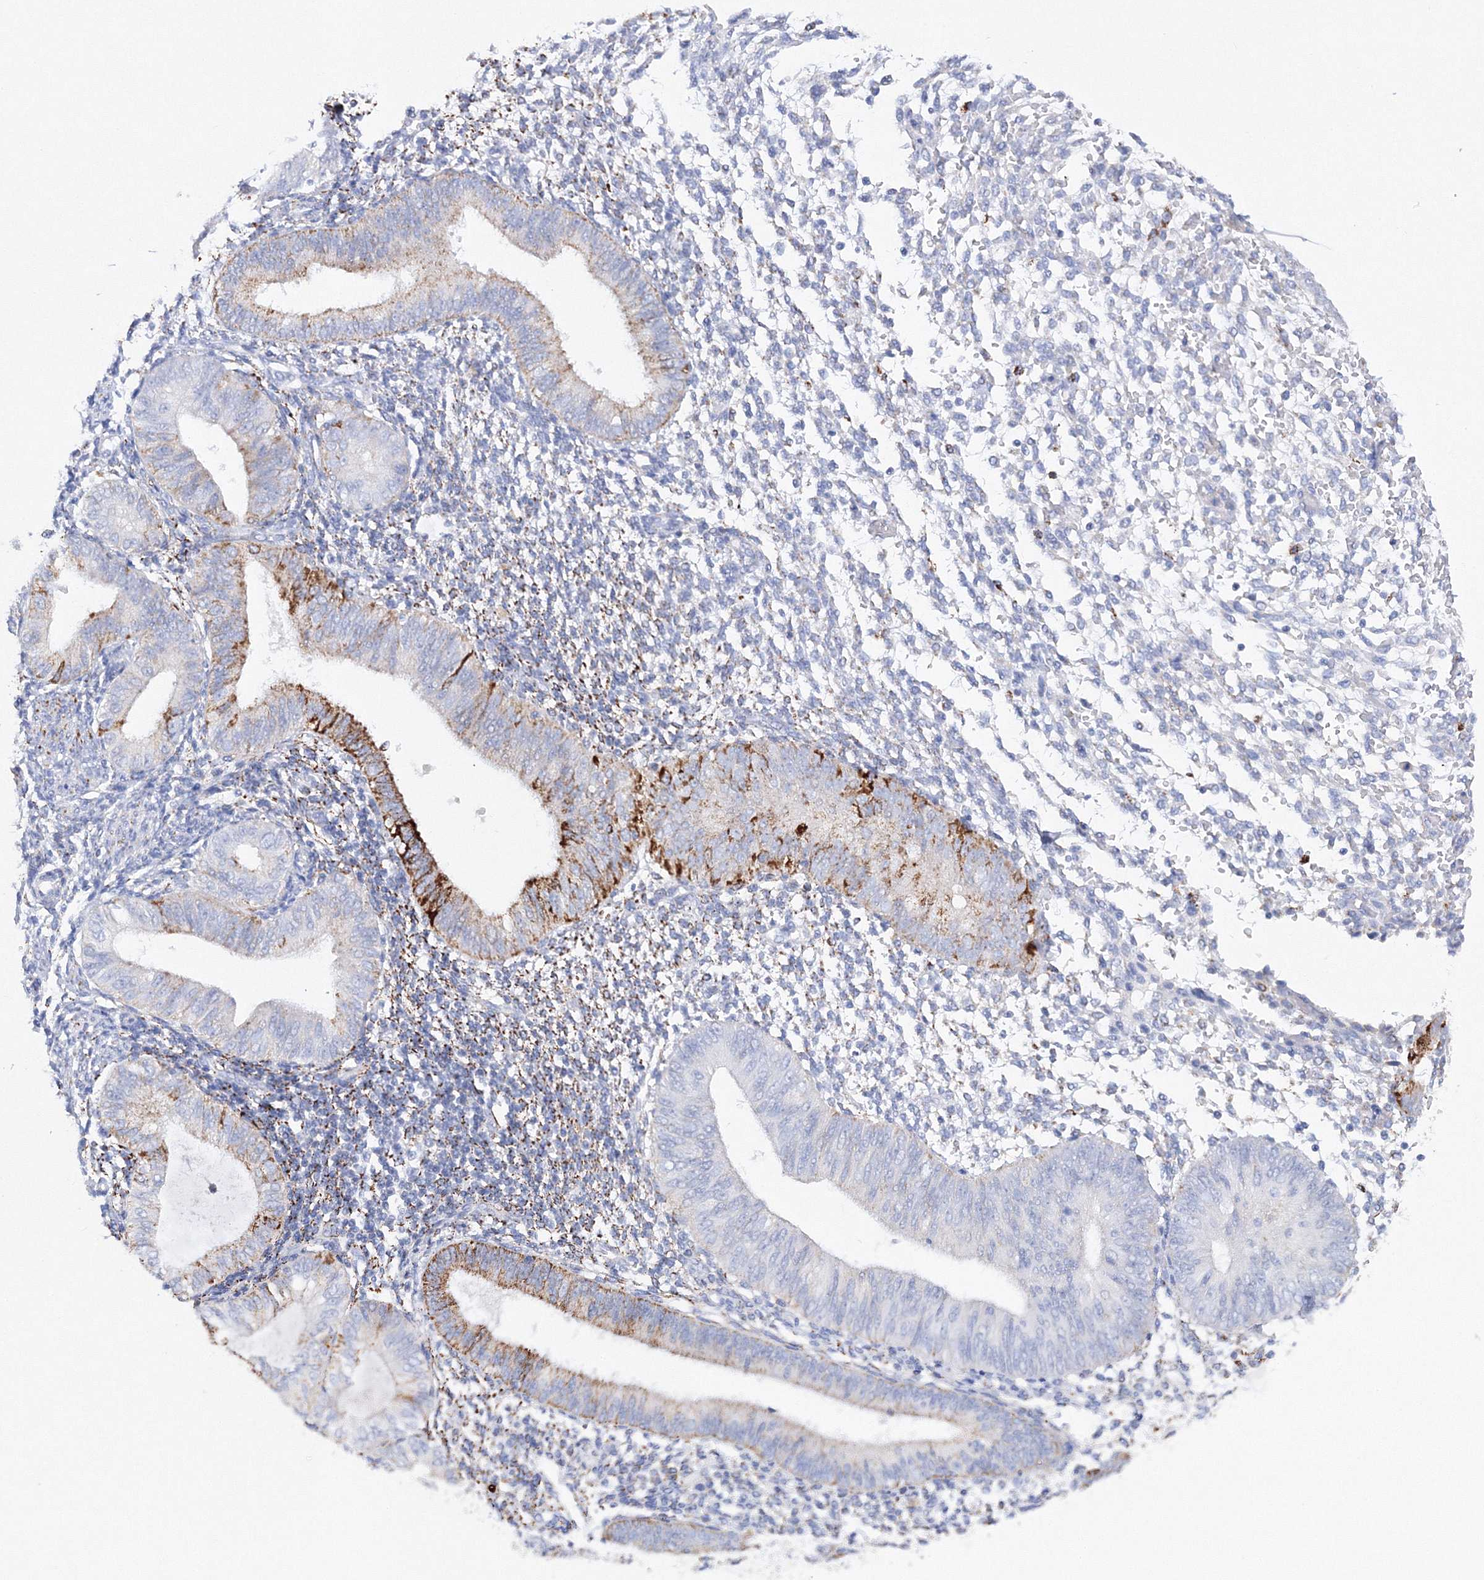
{"staining": {"intensity": "negative", "quantity": "none", "location": "none"}, "tissue": "endometrium", "cell_type": "Cells in endometrial stroma", "image_type": "normal", "snomed": [{"axis": "morphology", "description": "Normal tissue, NOS"}, {"axis": "topography", "description": "Uterus"}, {"axis": "topography", "description": "Endometrium"}], "caption": "The immunohistochemistry (IHC) photomicrograph has no significant expression in cells in endometrial stroma of endometrium.", "gene": "MERTK", "patient": {"sex": "female", "age": 48}}